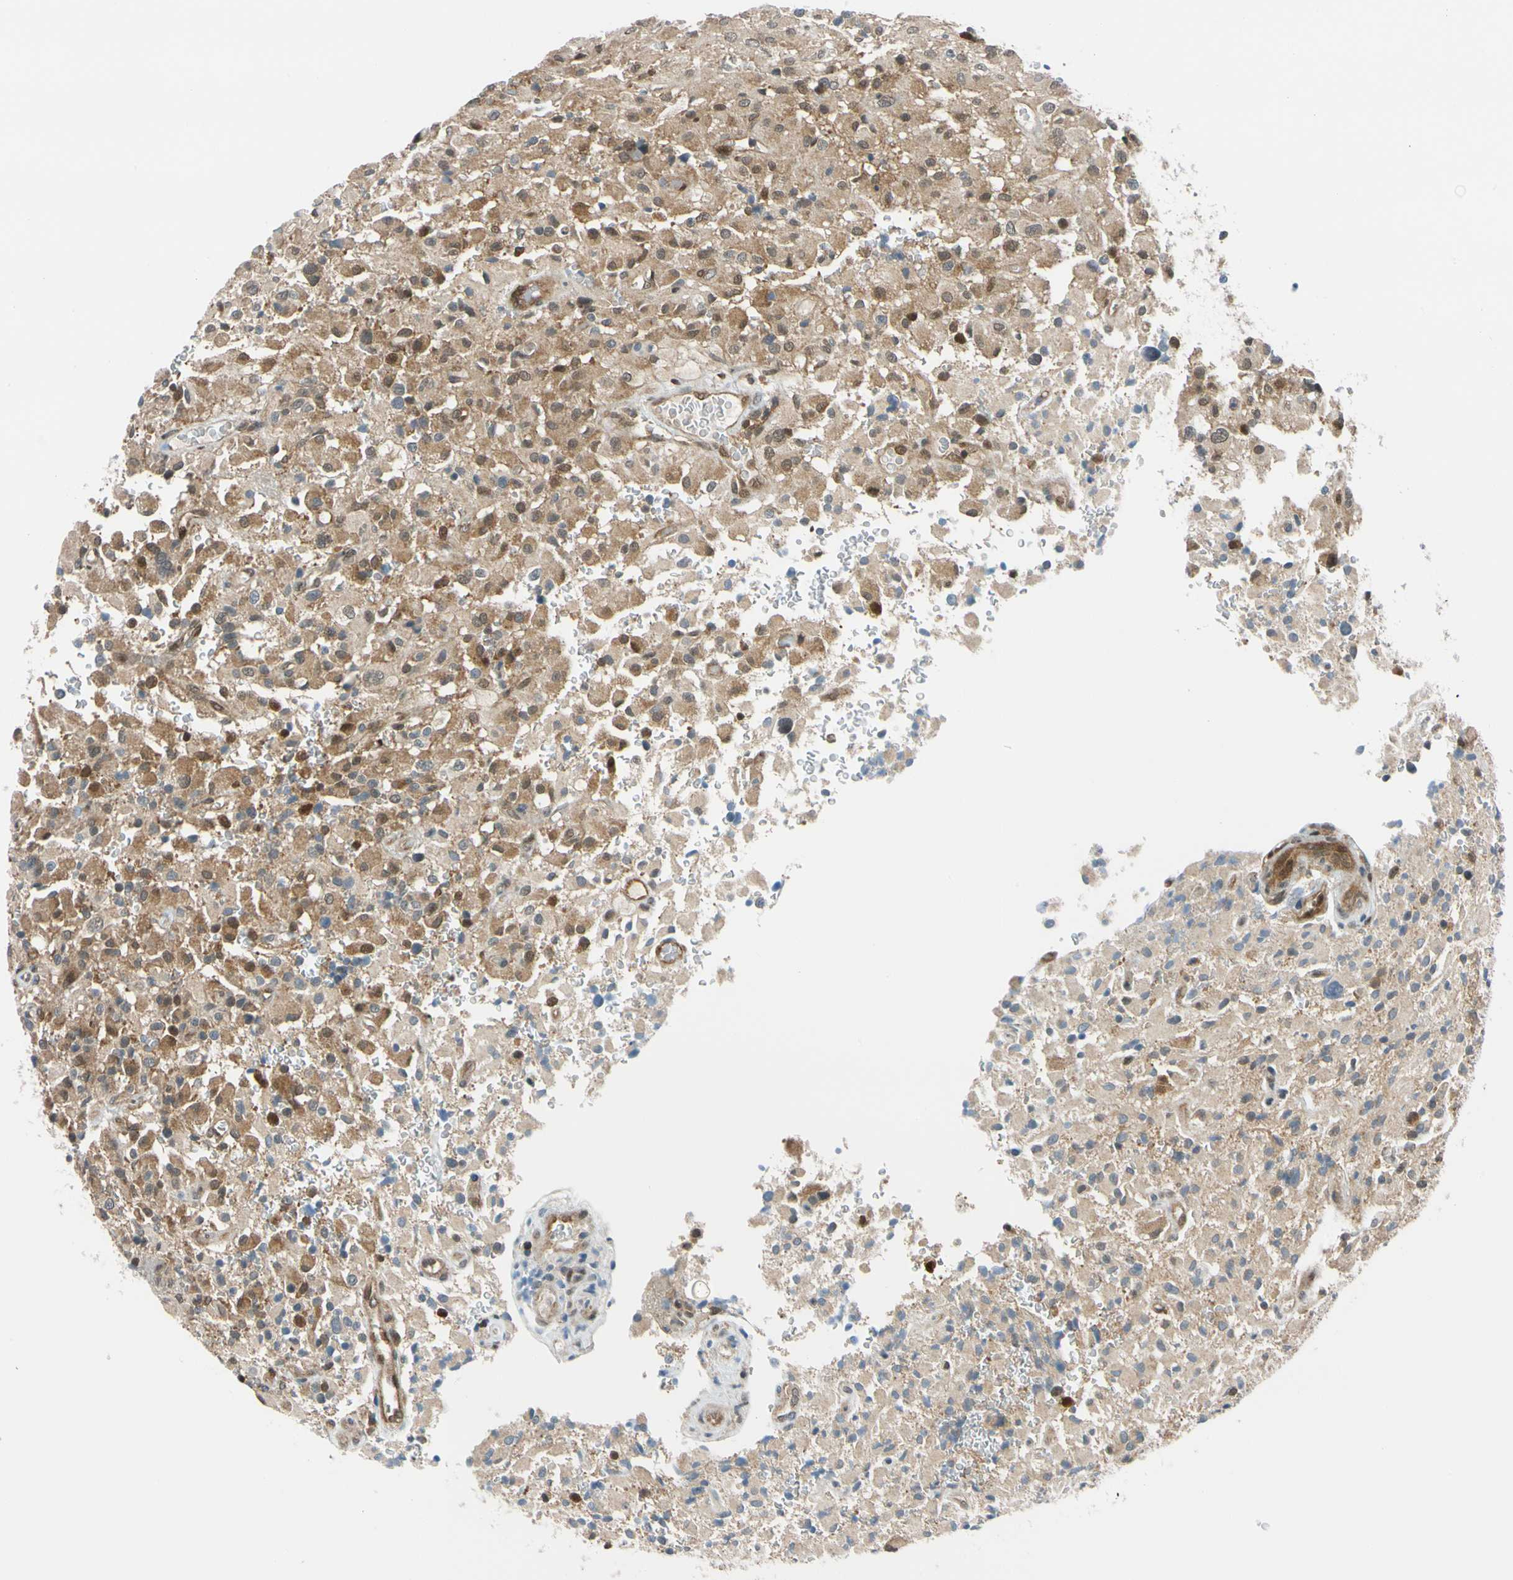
{"staining": {"intensity": "moderate", "quantity": ">75%", "location": "cytoplasmic/membranous,nuclear"}, "tissue": "glioma", "cell_type": "Tumor cells", "image_type": "cancer", "snomed": [{"axis": "morphology", "description": "Glioma, malignant, High grade"}, {"axis": "topography", "description": "Brain"}], "caption": "A micrograph of glioma stained for a protein exhibits moderate cytoplasmic/membranous and nuclear brown staining in tumor cells. (Stains: DAB (3,3'-diaminobenzidine) in brown, nuclei in blue, Microscopy: brightfield microscopy at high magnification).", "gene": "MAPK9", "patient": {"sex": "male", "age": 71}}